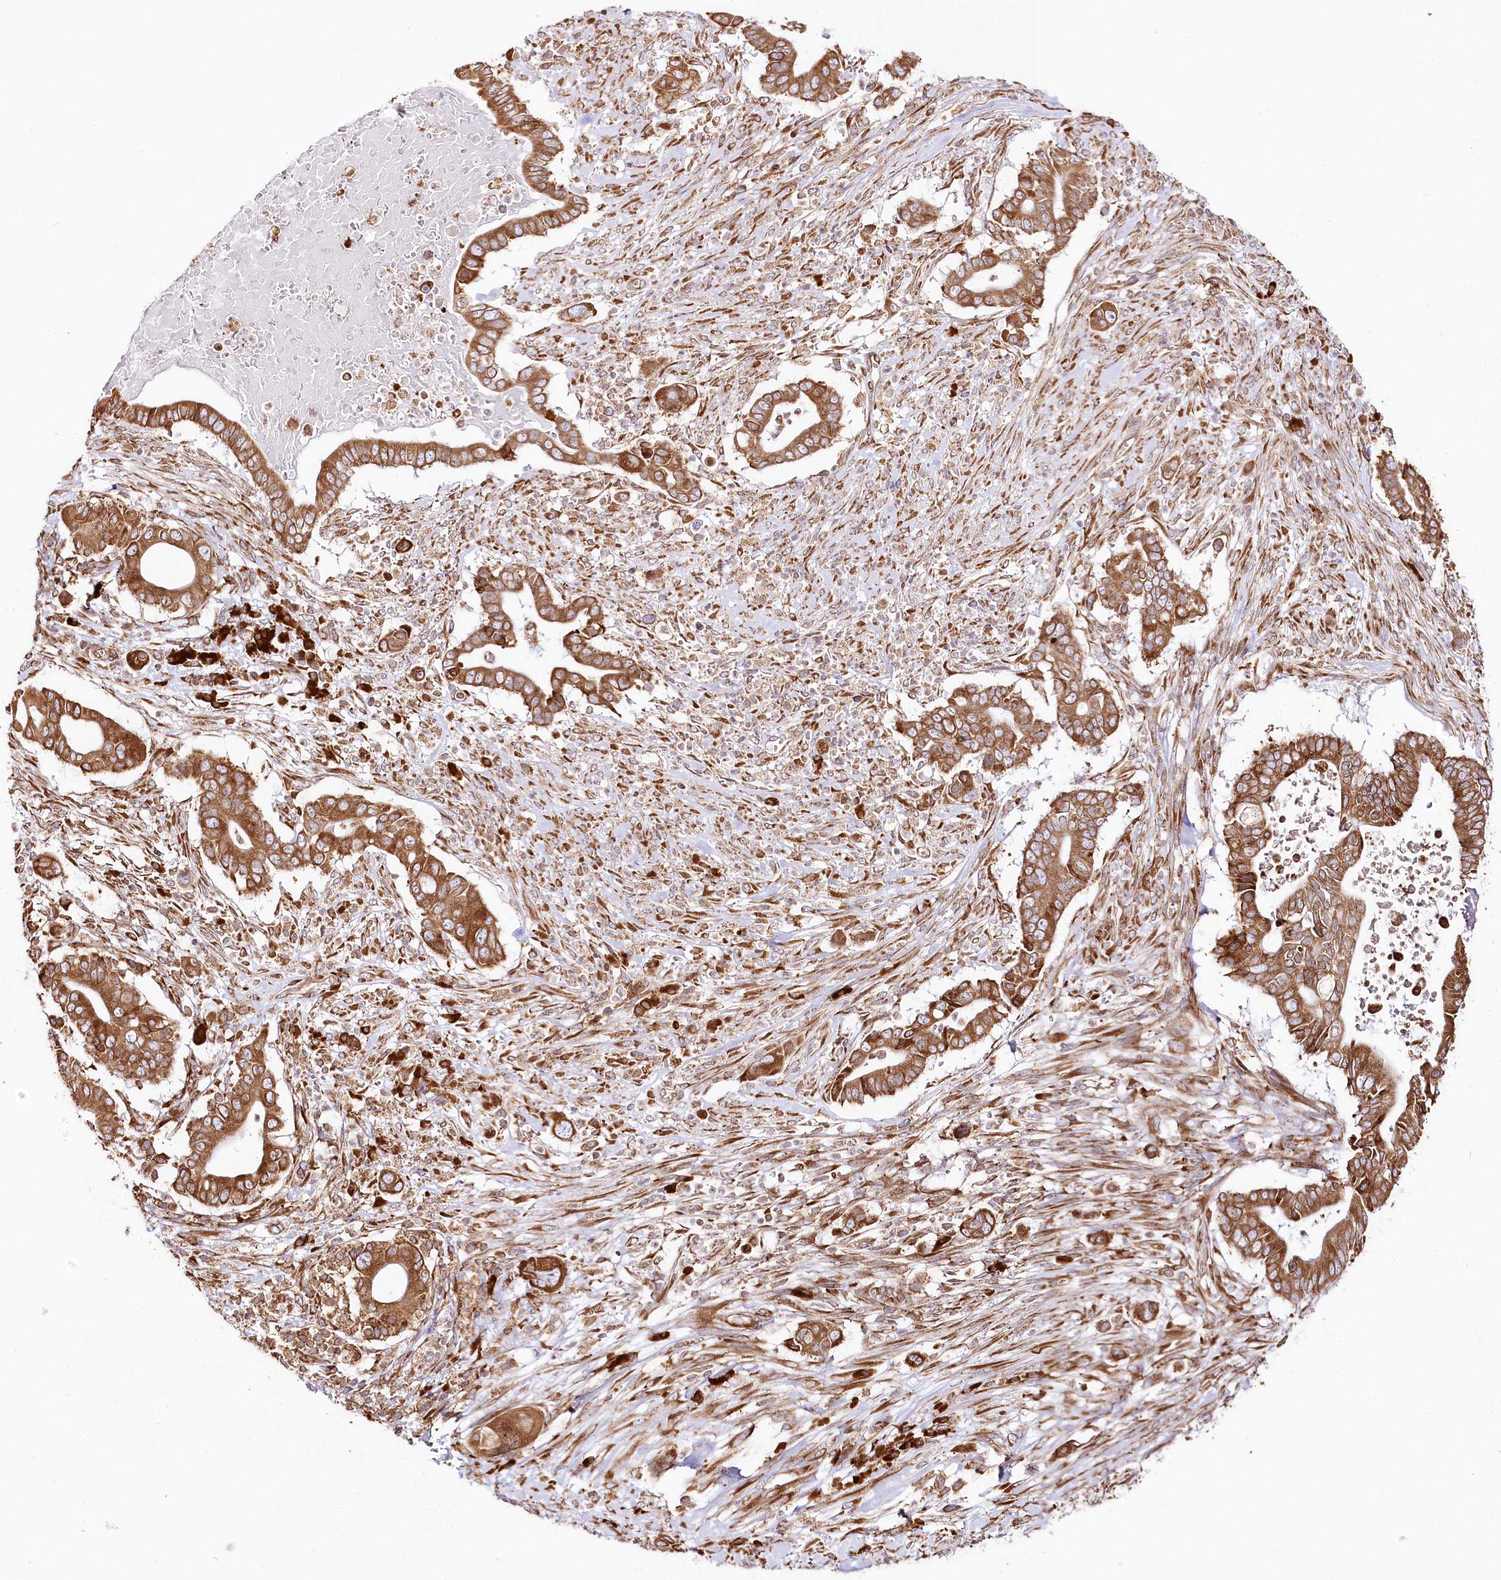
{"staining": {"intensity": "moderate", "quantity": ">75%", "location": "cytoplasmic/membranous"}, "tissue": "pancreatic cancer", "cell_type": "Tumor cells", "image_type": "cancer", "snomed": [{"axis": "morphology", "description": "Adenocarcinoma, NOS"}, {"axis": "topography", "description": "Pancreas"}], "caption": "Immunohistochemistry (IHC) of human pancreatic cancer (adenocarcinoma) reveals medium levels of moderate cytoplasmic/membranous expression in approximately >75% of tumor cells.", "gene": "CNPY2", "patient": {"sex": "male", "age": 68}}